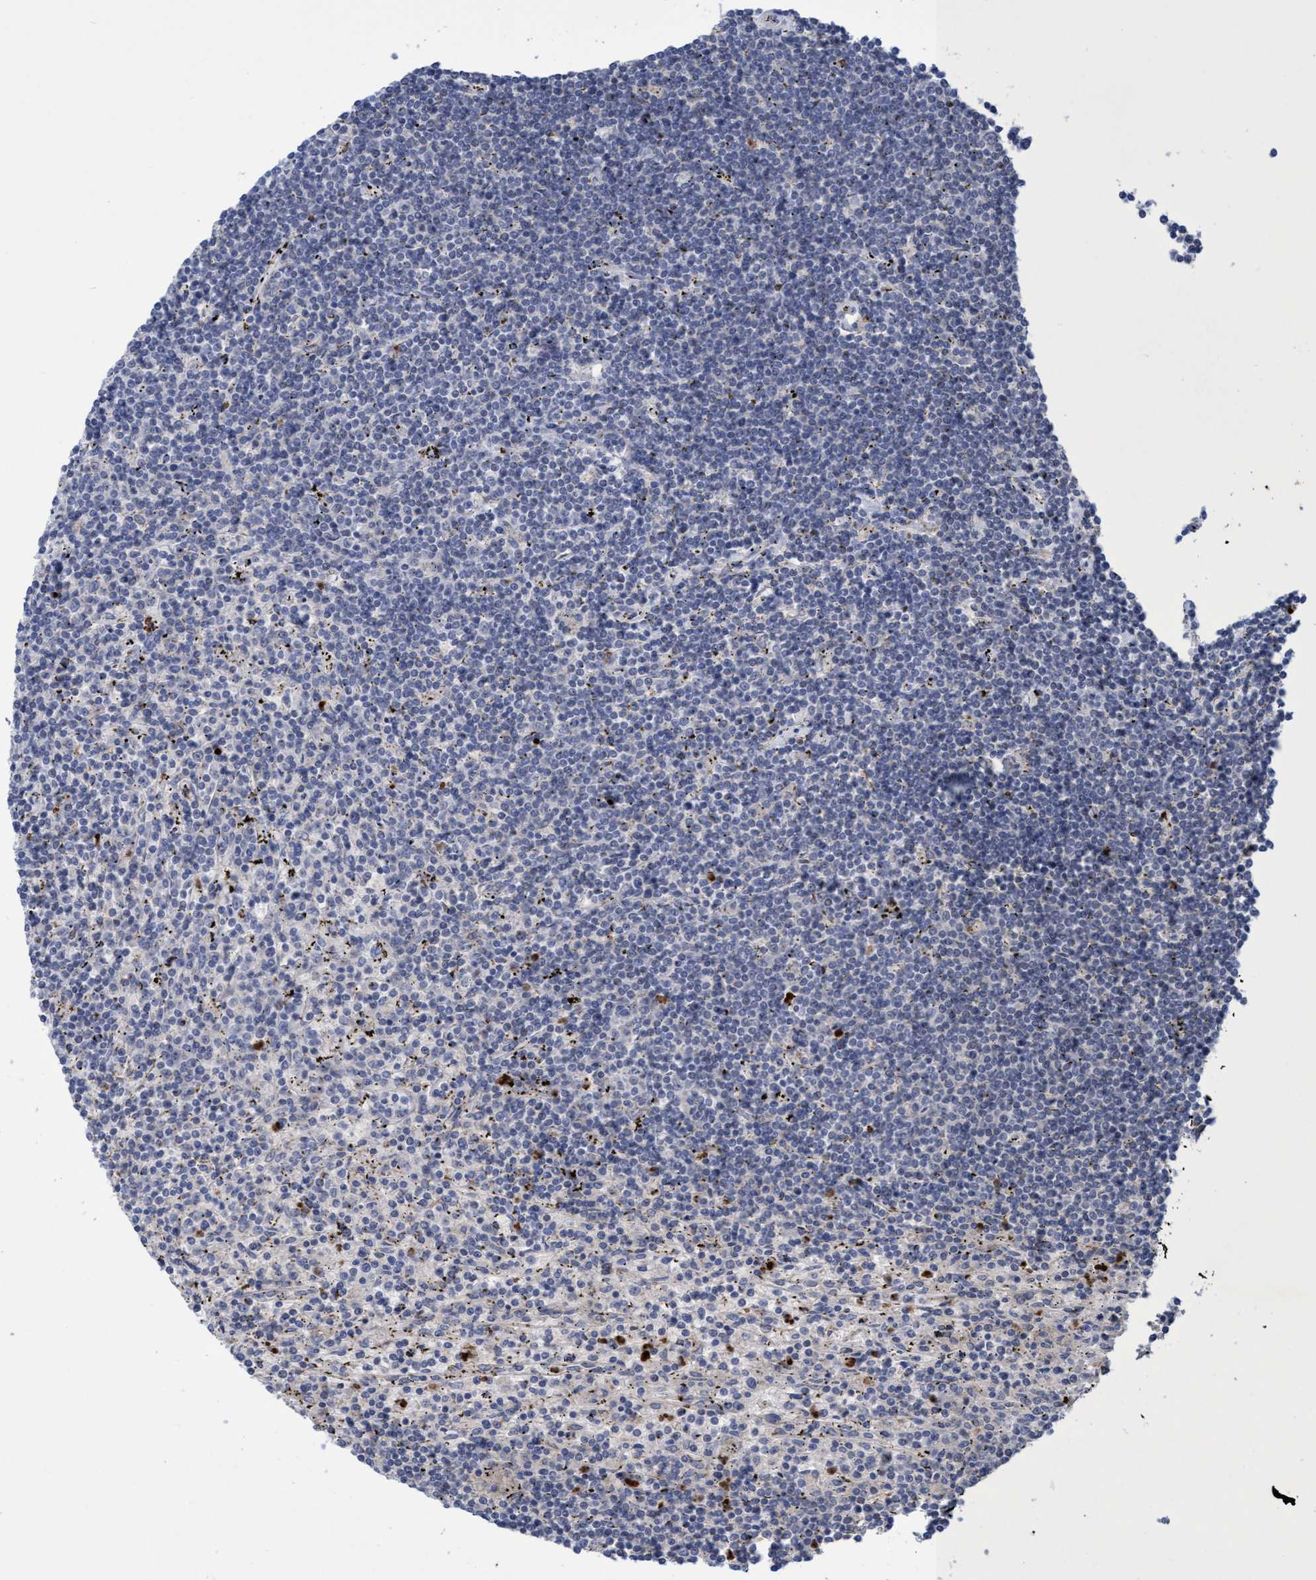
{"staining": {"intensity": "negative", "quantity": "none", "location": "none"}, "tissue": "lymphoma", "cell_type": "Tumor cells", "image_type": "cancer", "snomed": [{"axis": "morphology", "description": "Malignant lymphoma, non-Hodgkin's type, Low grade"}, {"axis": "topography", "description": "Spleen"}], "caption": "This is an IHC histopathology image of human lymphoma. There is no staining in tumor cells.", "gene": "SEMA4D", "patient": {"sex": "male", "age": 76}}